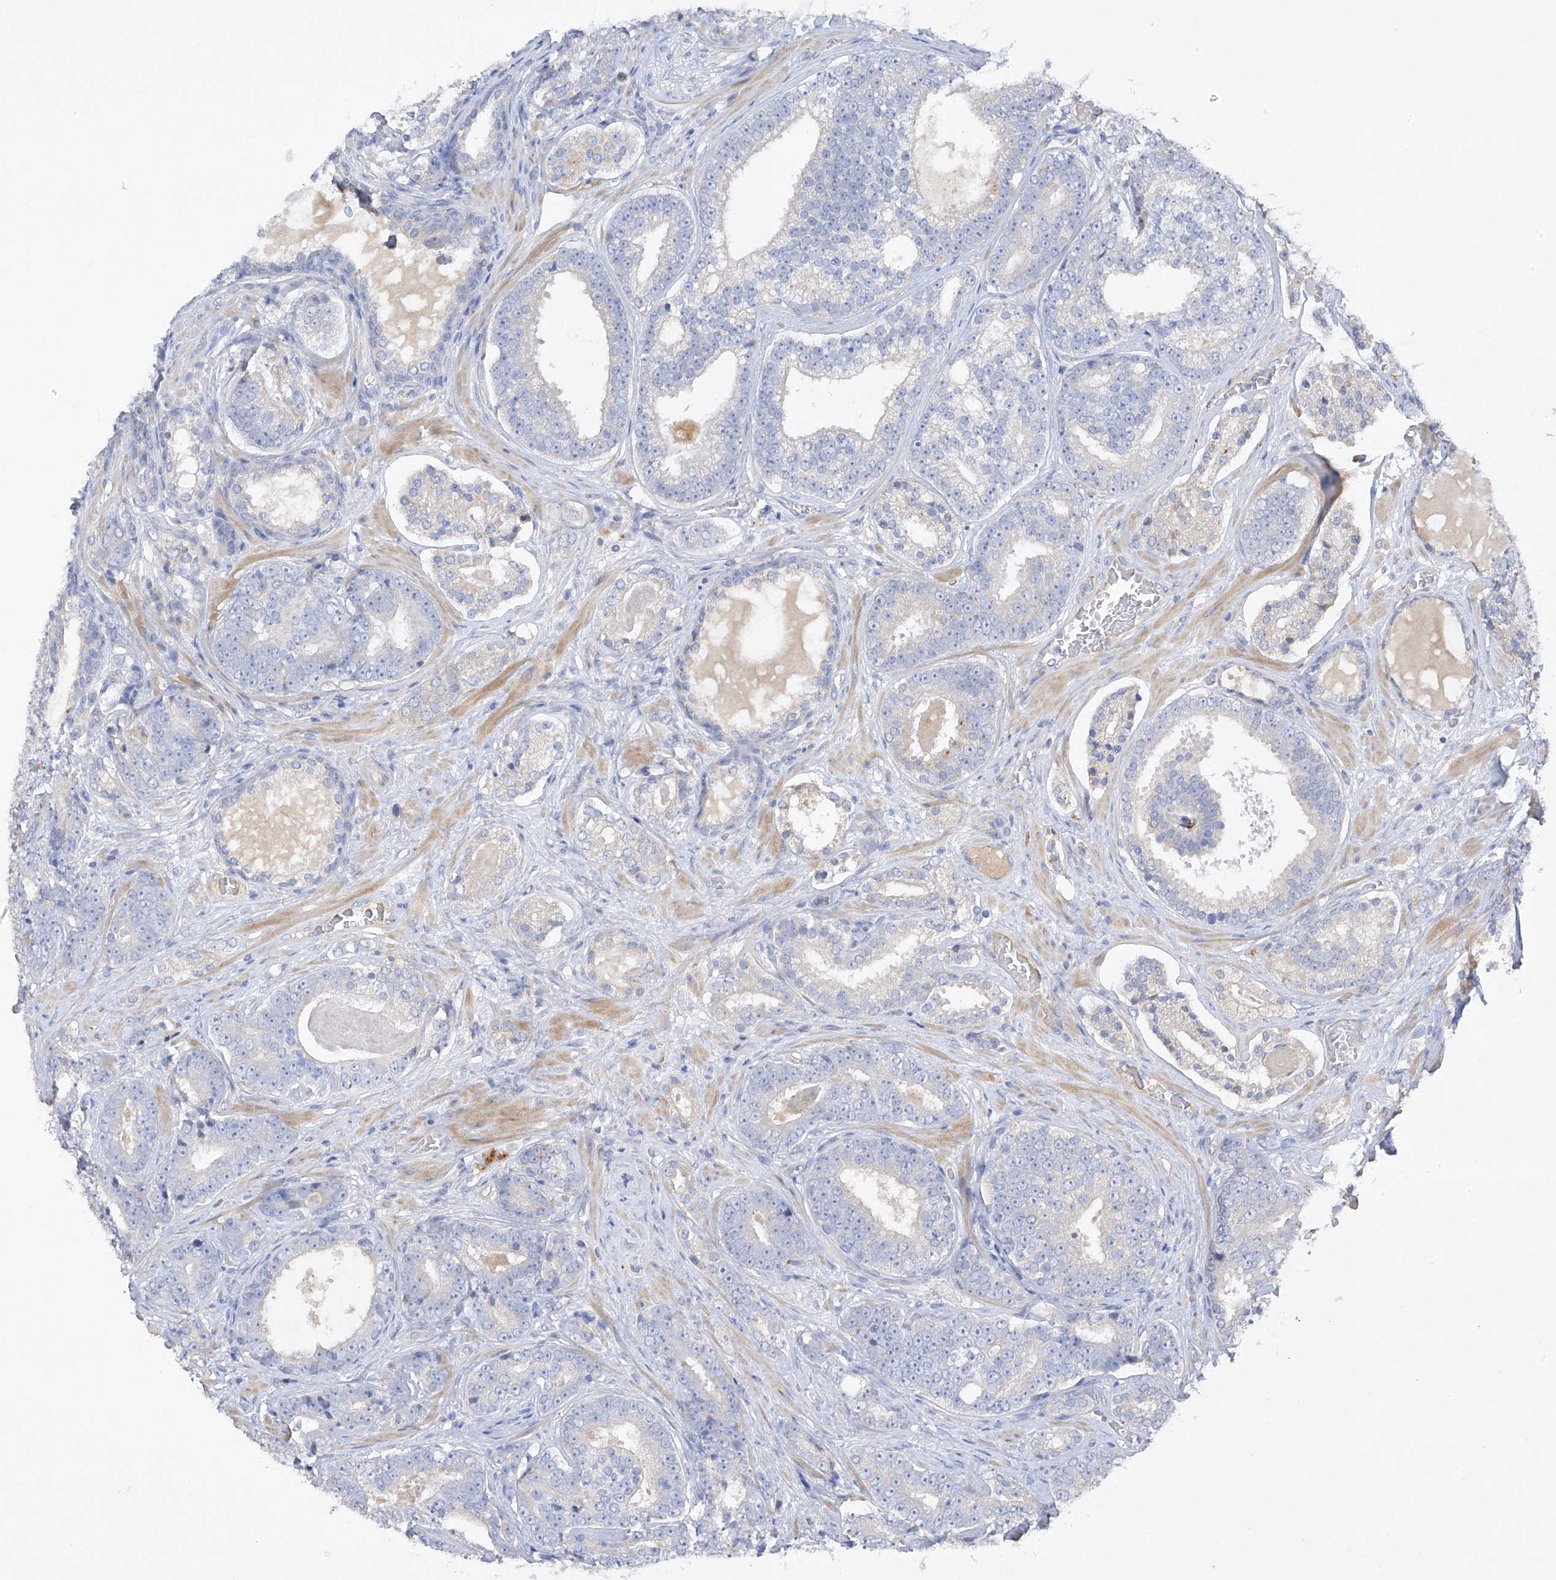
{"staining": {"intensity": "negative", "quantity": "none", "location": "none"}, "tissue": "prostate cancer", "cell_type": "Tumor cells", "image_type": "cancer", "snomed": [{"axis": "morphology", "description": "Adenocarcinoma, High grade"}, {"axis": "topography", "description": "Prostate"}], "caption": "Tumor cells show no significant protein expression in prostate cancer.", "gene": "PRSS12", "patient": {"sex": "male", "age": 60}}